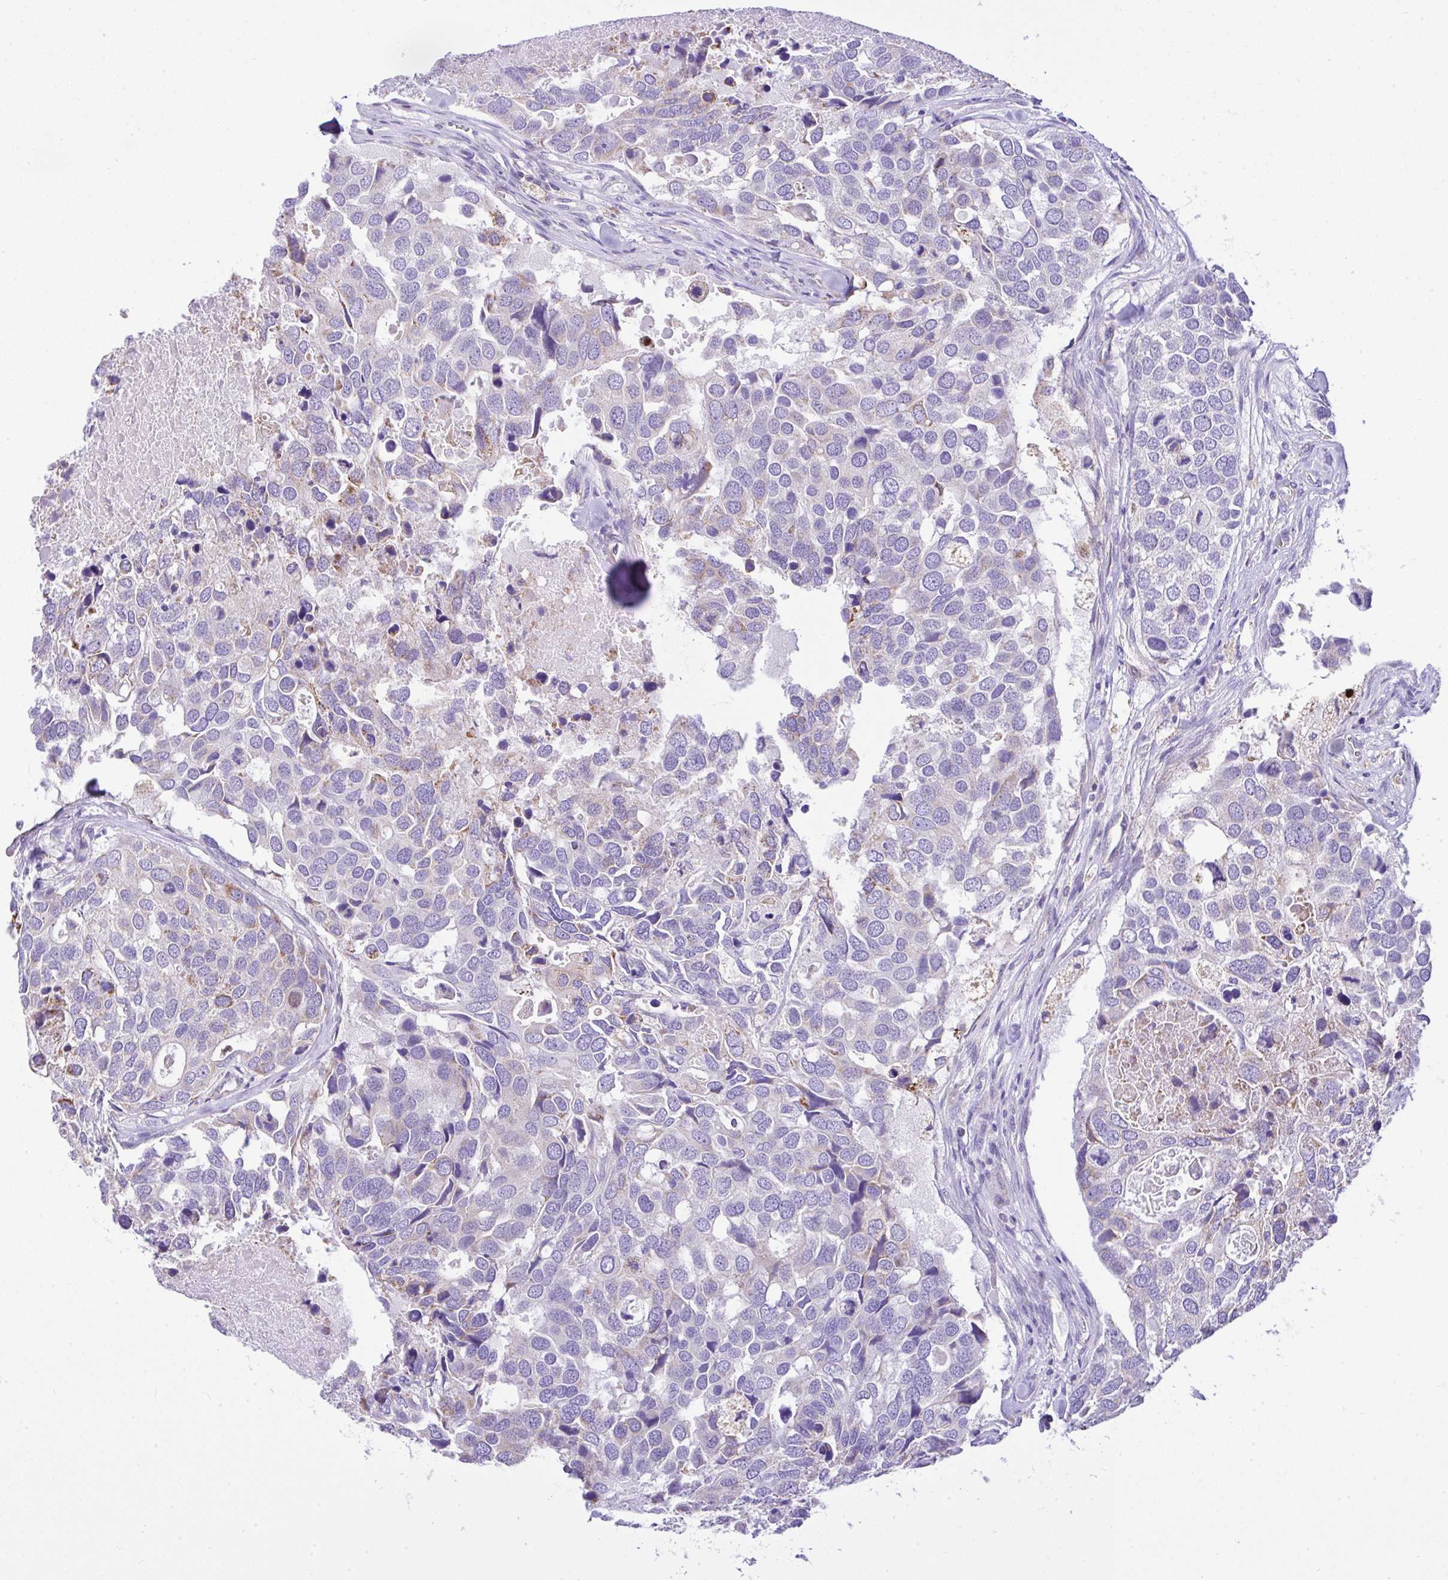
{"staining": {"intensity": "moderate", "quantity": "<25%", "location": "cytoplasmic/membranous"}, "tissue": "breast cancer", "cell_type": "Tumor cells", "image_type": "cancer", "snomed": [{"axis": "morphology", "description": "Duct carcinoma"}, {"axis": "topography", "description": "Breast"}], "caption": "Immunohistochemistry histopathology image of human breast cancer stained for a protein (brown), which displays low levels of moderate cytoplasmic/membranous staining in approximately <25% of tumor cells.", "gene": "SLC13A1", "patient": {"sex": "female", "age": 83}}